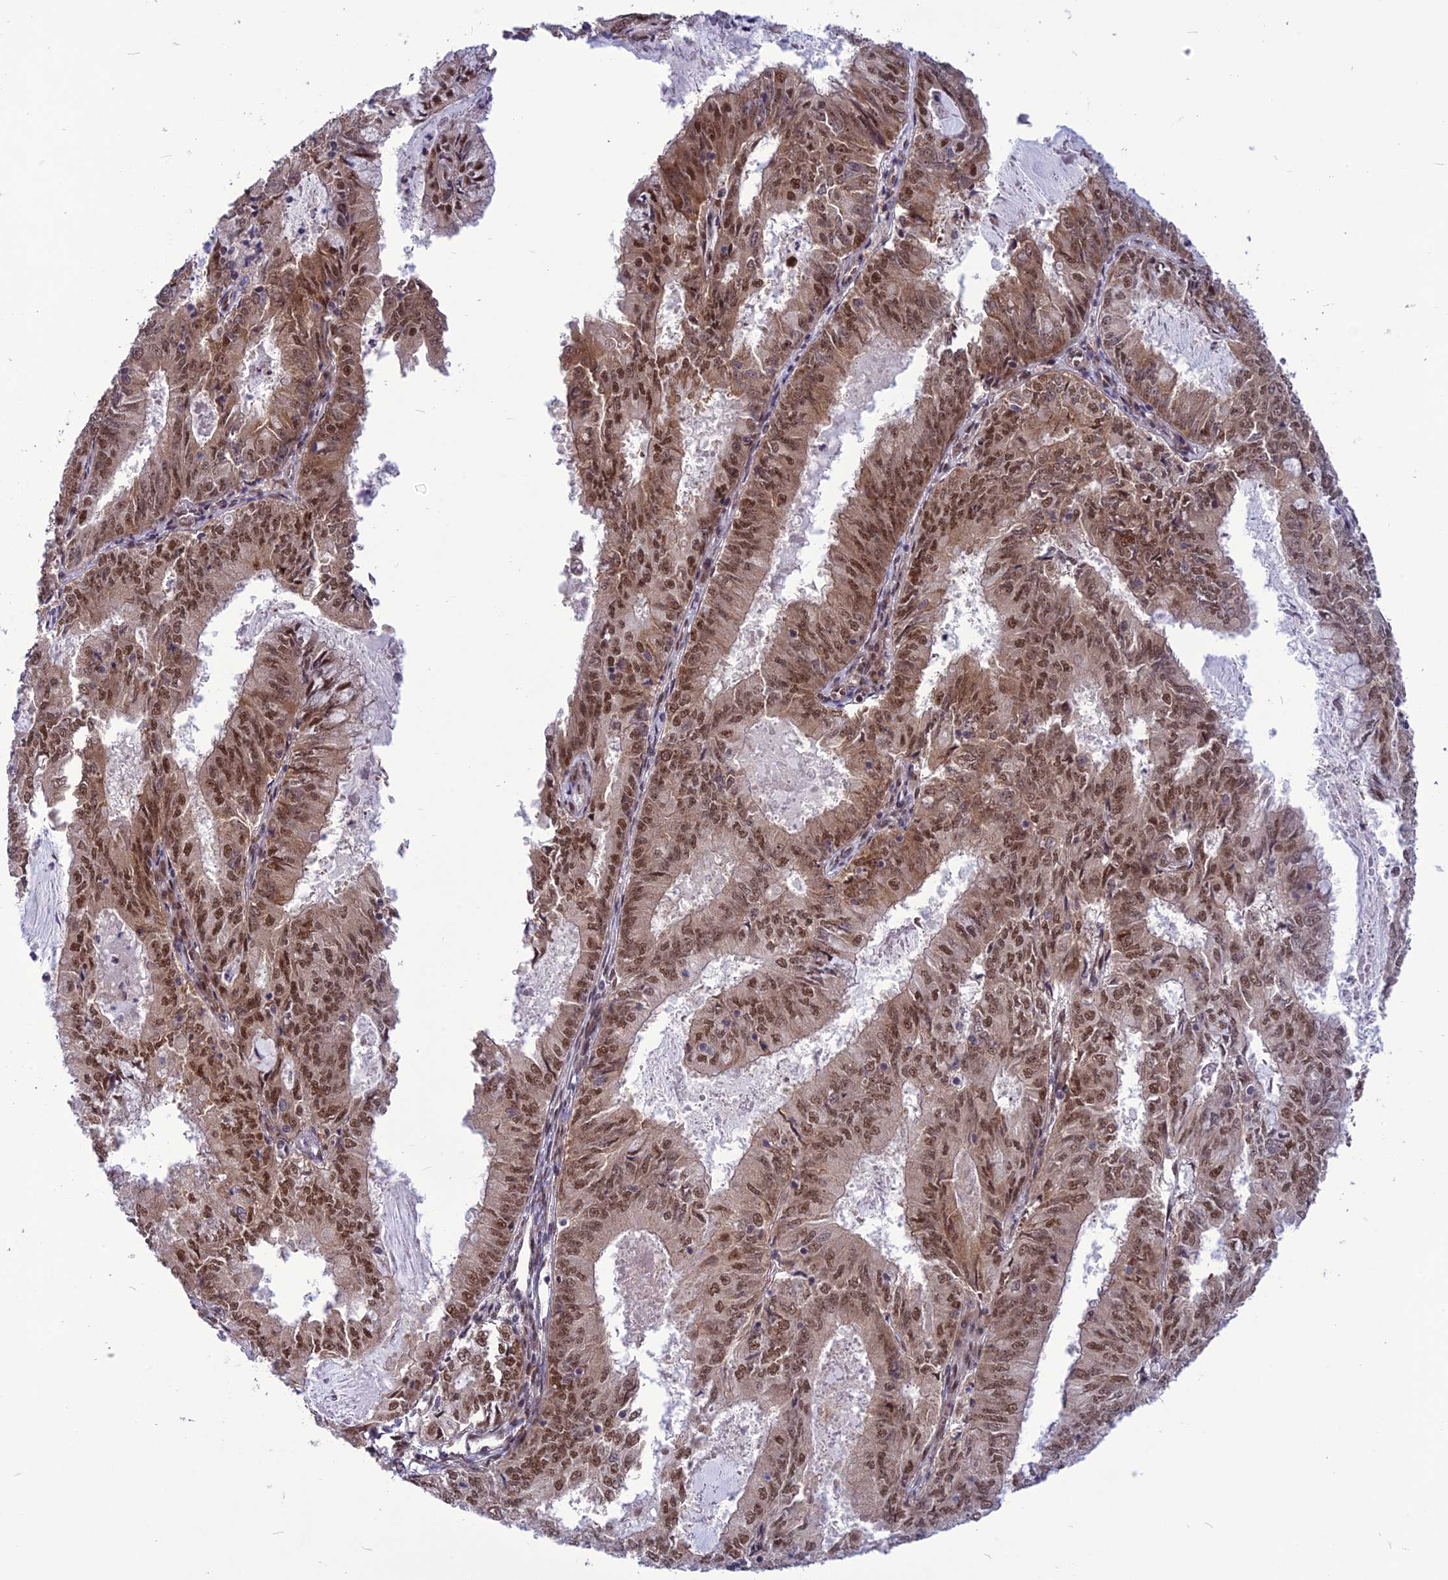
{"staining": {"intensity": "moderate", "quantity": ">75%", "location": "nuclear"}, "tissue": "endometrial cancer", "cell_type": "Tumor cells", "image_type": "cancer", "snomed": [{"axis": "morphology", "description": "Adenocarcinoma, NOS"}, {"axis": "topography", "description": "Endometrium"}], "caption": "Adenocarcinoma (endometrial) stained with a brown dye shows moderate nuclear positive staining in approximately >75% of tumor cells.", "gene": "RTRAF", "patient": {"sex": "female", "age": 57}}